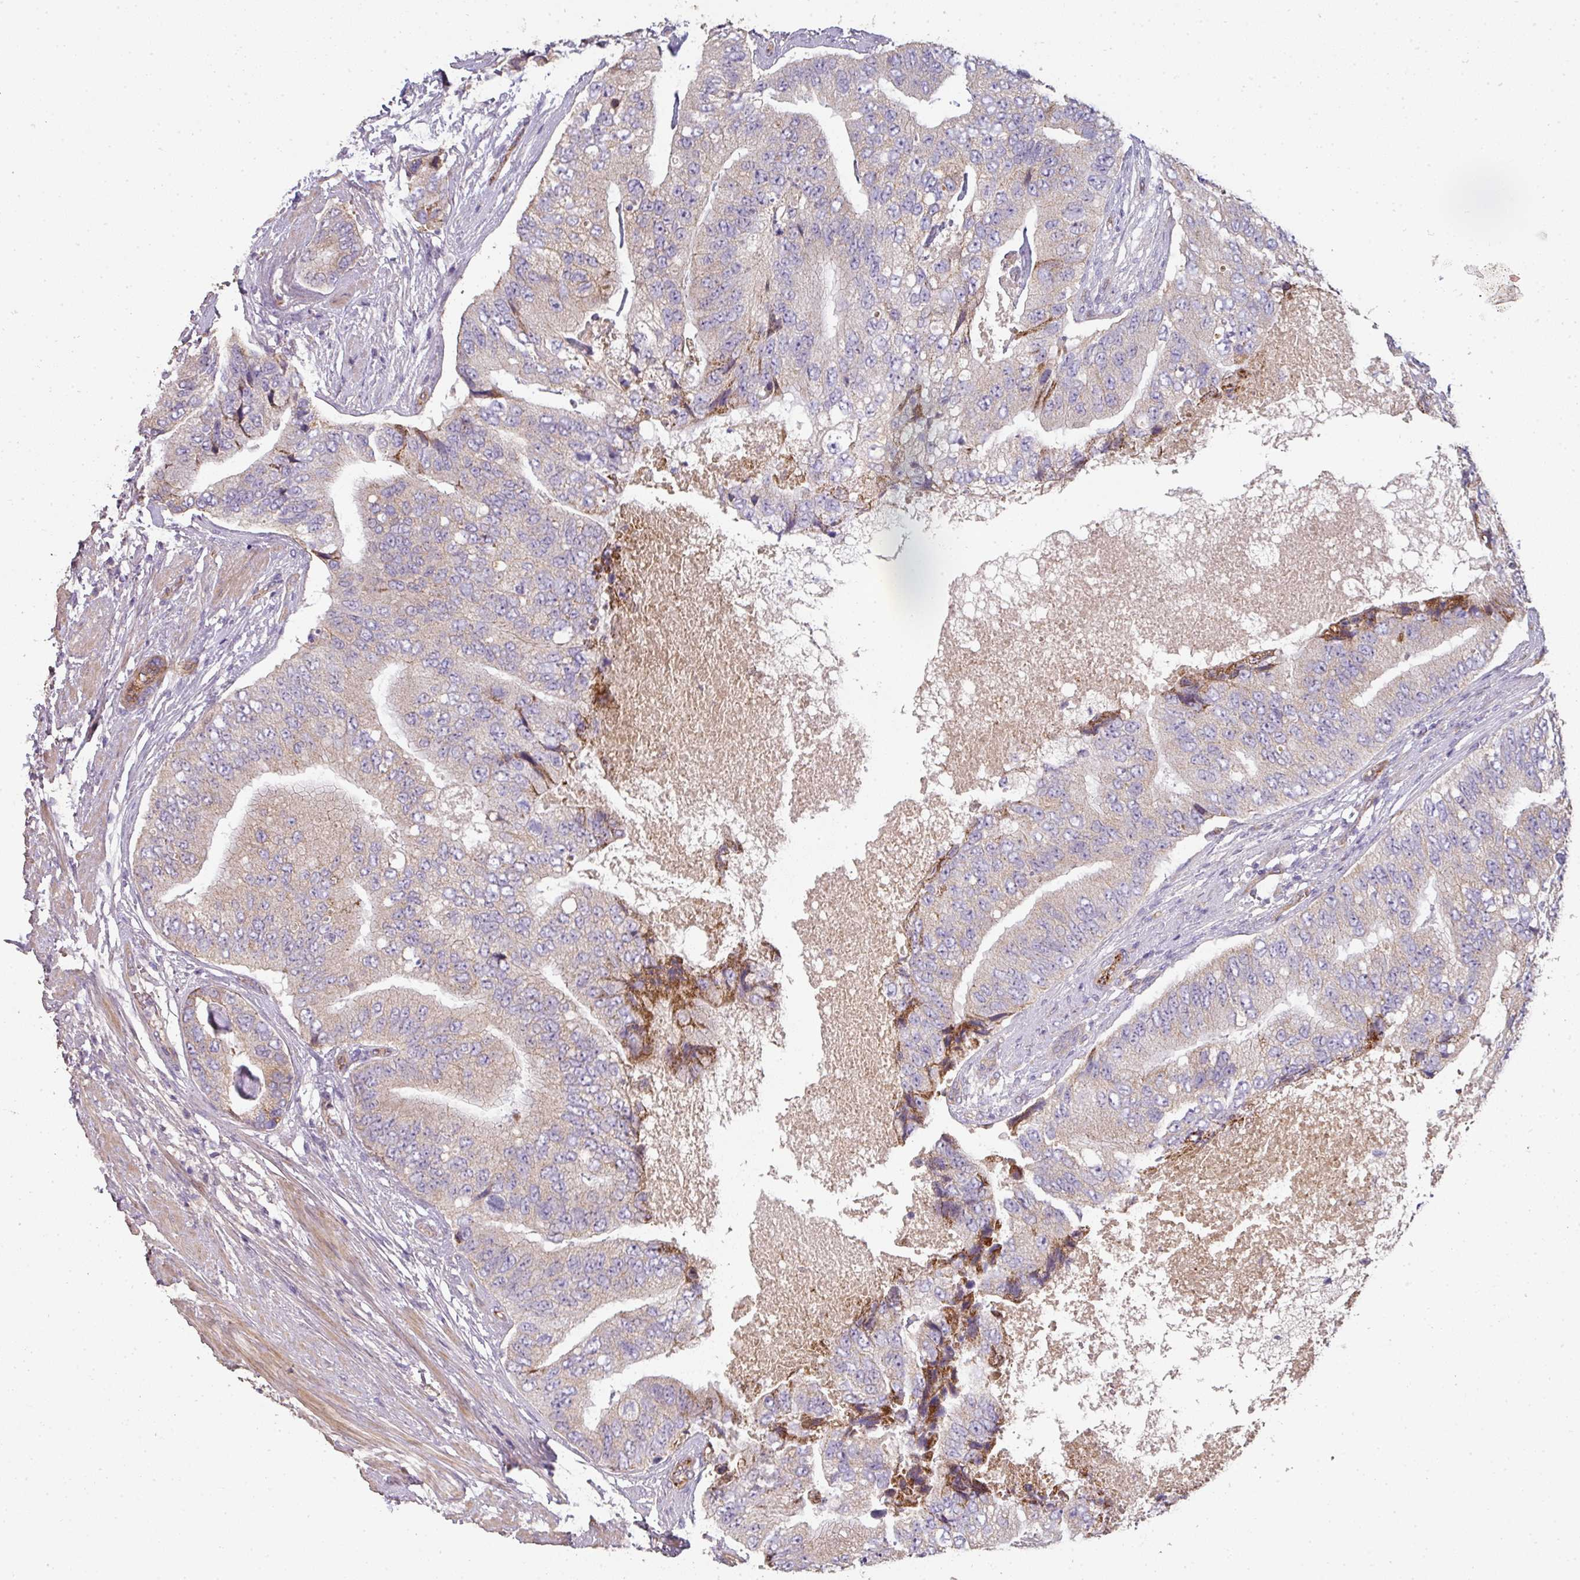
{"staining": {"intensity": "moderate", "quantity": "<25%", "location": "cytoplasmic/membranous"}, "tissue": "prostate cancer", "cell_type": "Tumor cells", "image_type": "cancer", "snomed": [{"axis": "morphology", "description": "Adenocarcinoma, High grade"}, {"axis": "topography", "description": "Prostate"}], "caption": "Prostate cancer (adenocarcinoma (high-grade)) tissue reveals moderate cytoplasmic/membranous positivity in approximately <25% of tumor cells (DAB = brown stain, brightfield microscopy at high magnification).", "gene": "PCDH1", "patient": {"sex": "male", "age": 70}}